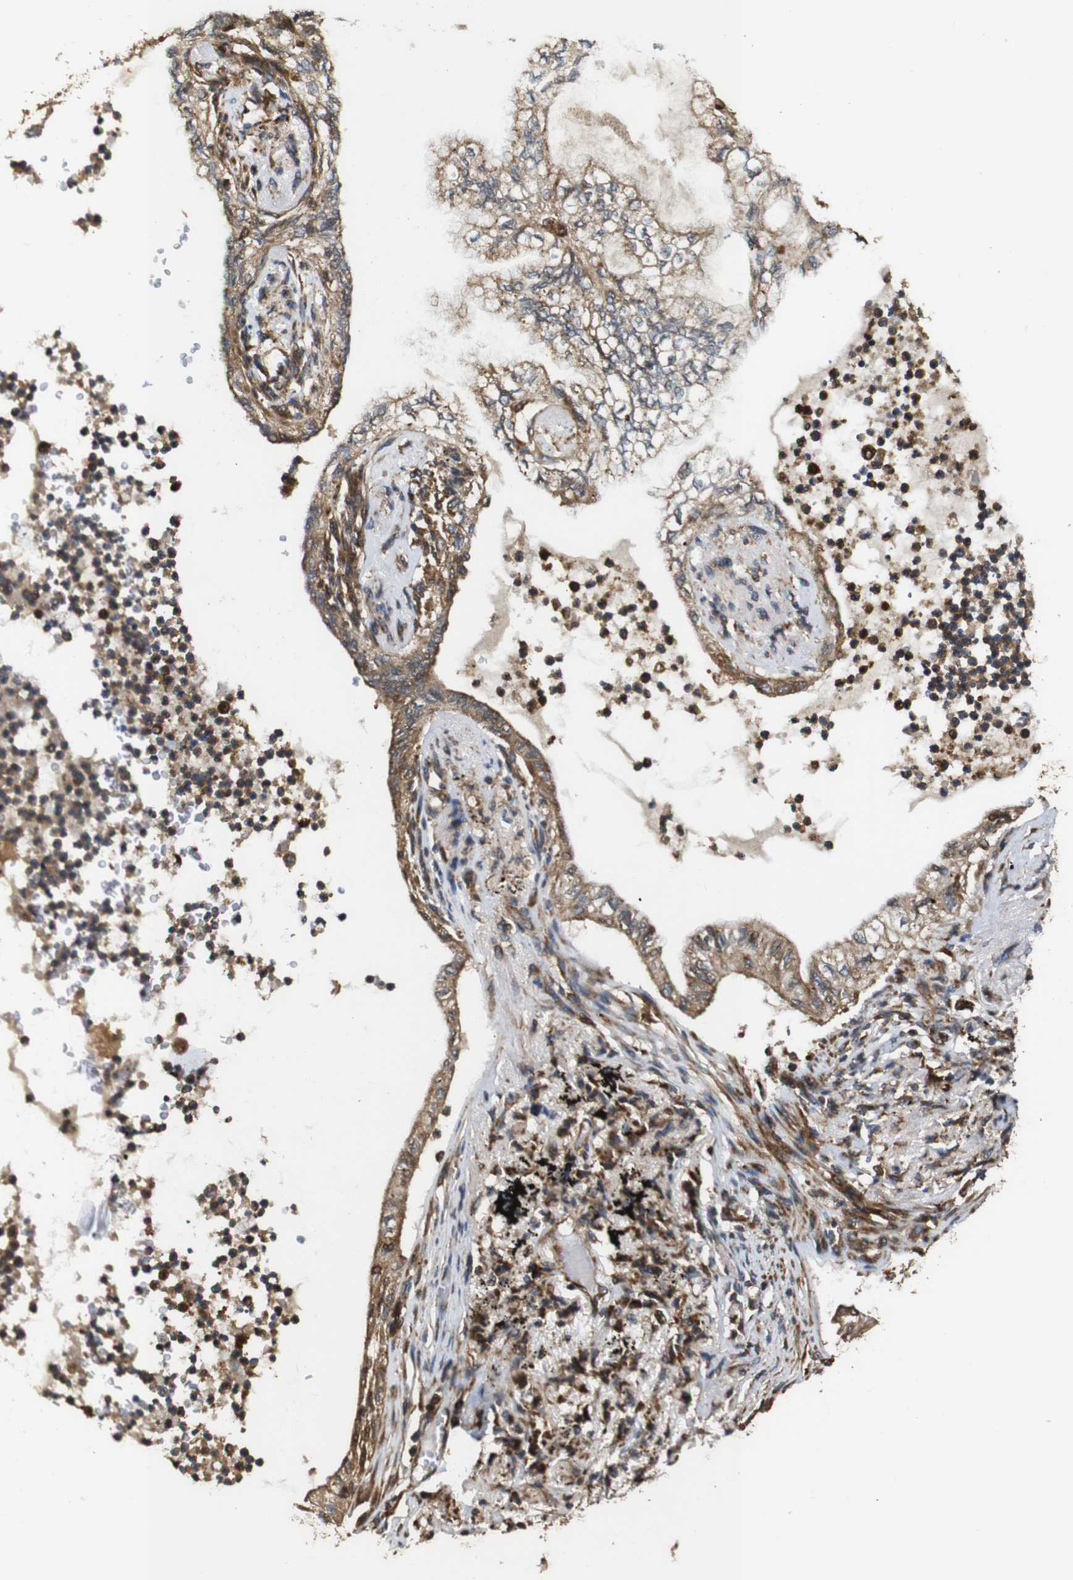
{"staining": {"intensity": "moderate", "quantity": ">75%", "location": "cytoplasmic/membranous"}, "tissue": "lung cancer", "cell_type": "Tumor cells", "image_type": "cancer", "snomed": [{"axis": "morphology", "description": "Normal tissue, NOS"}, {"axis": "morphology", "description": "Adenocarcinoma, NOS"}, {"axis": "topography", "description": "Bronchus"}, {"axis": "topography", "description": "Lung"}], "caption": "This histopathology image demonstrates lung cancer (adenocarcinoma) stained with immunohistochemistry (IHC) to label a protein in brown. The cytoplasmic/membranous of tumor cells show moderate positivity for the protein. Nuclei are counter-stained blue.", "gene": "SNN", "patient": {"sex": "female", "age": 70}}